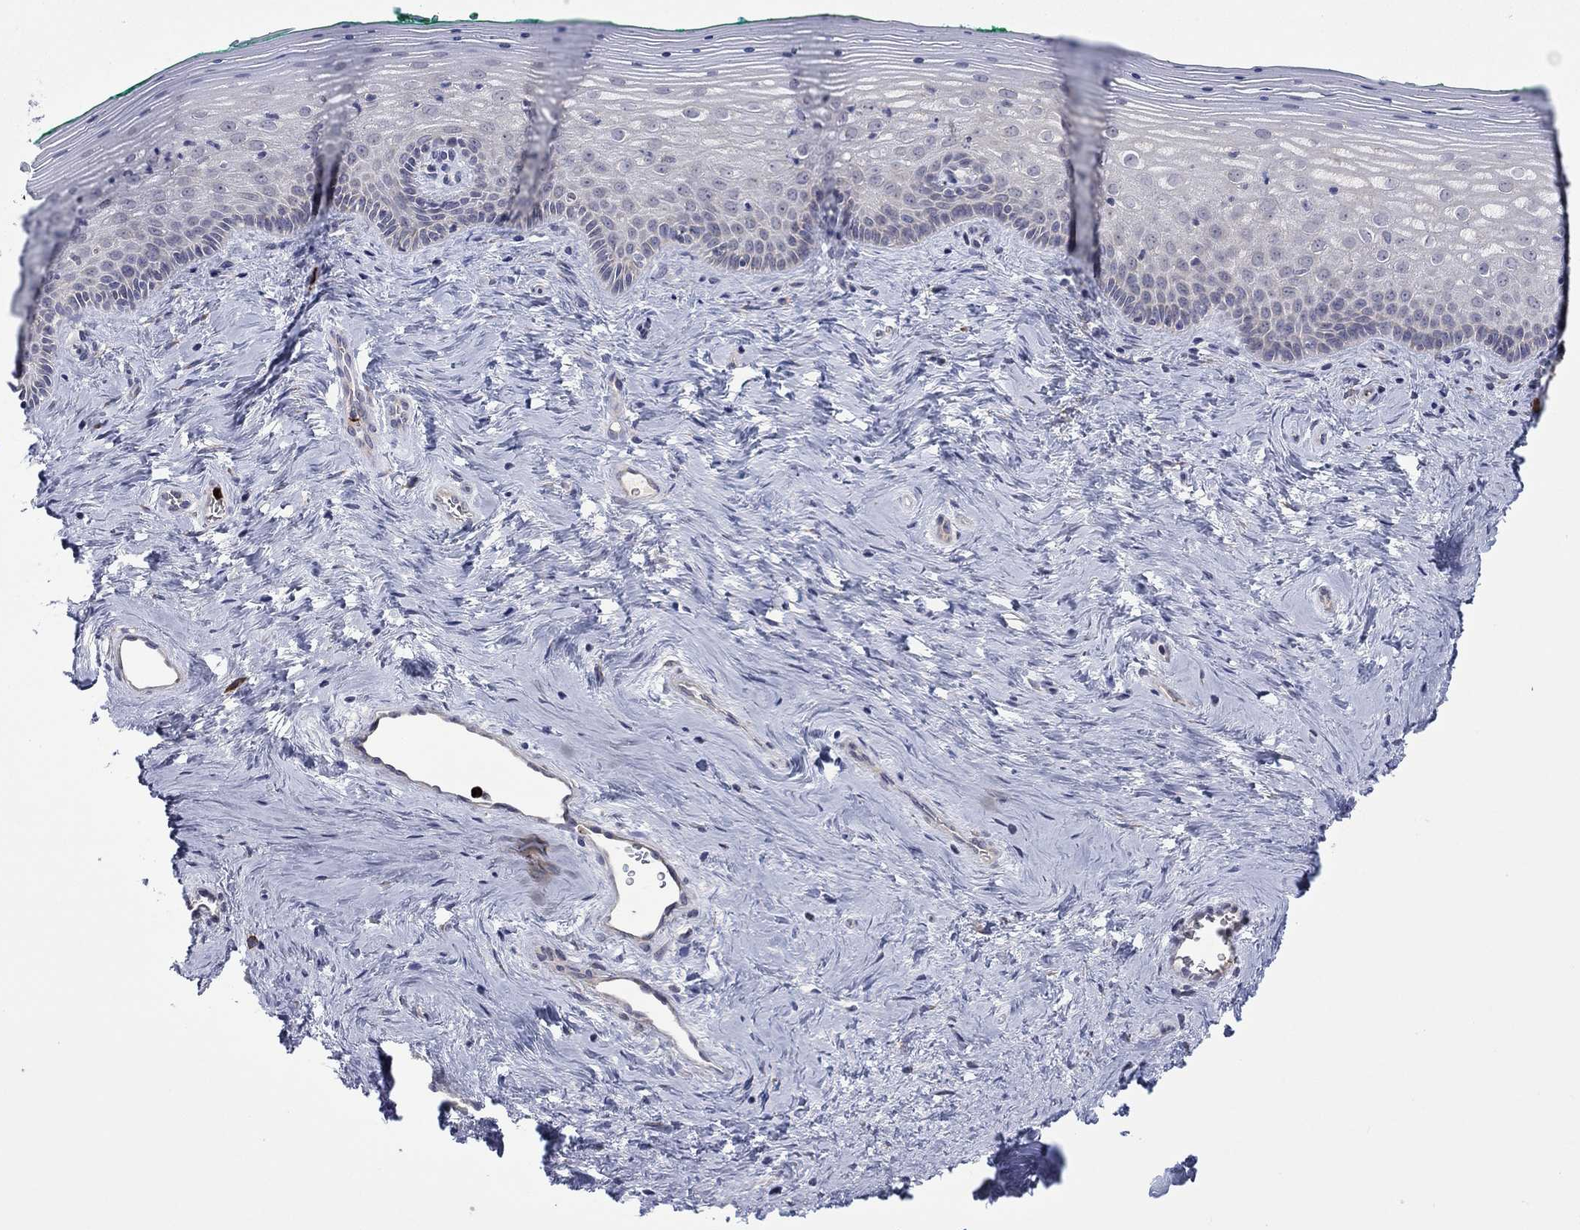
{"staining": {"intensity": "weak", "quantity": "<25%", "location": "cytoplasmic/membranous"}, "tissue": "vagina", "cell_type": "Squamous epithelial cells", "image_type": "normal", "snomed": [{"axis": "morphology", "description": "Normal tissue, NOS"}, {"axis": "topography", "description": "Vagina"}], "caption": "Squamous epithelial cells show no significant positivity in normal vagina.", "gene": "MTRFR", "patient": {"sex": "female", "age": 45}}